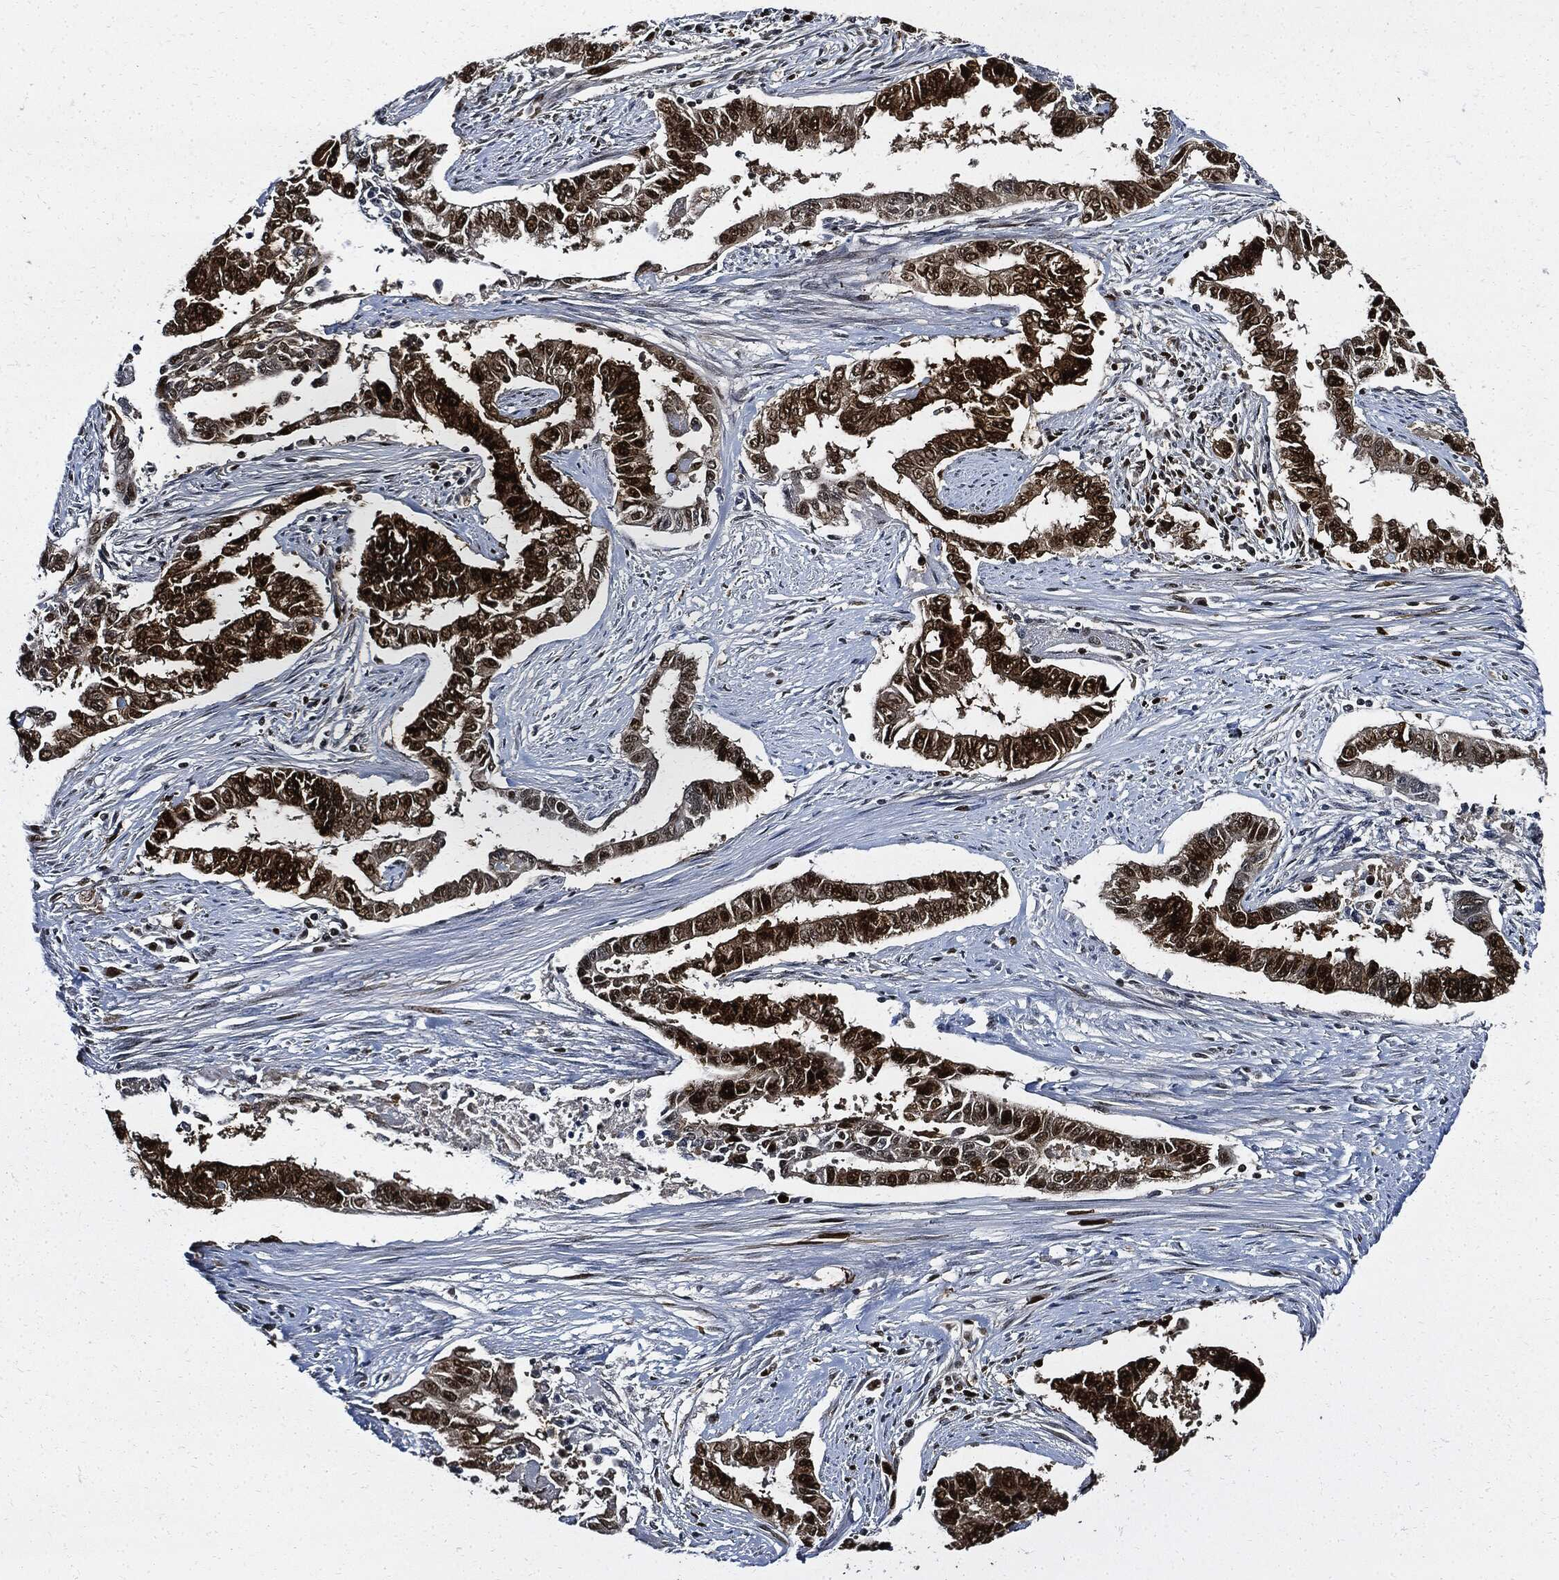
{"staining": {"intensity": "strong", "quantity": ">75%", "location": "nuclear"}, "tissue": "endometrial cancer", "cell_type": "Tumor cells", "image_type": "cancer", "snomed": [{"axis": "morphology", "description": "Adenocarcinoma, NOS"}, {"axis": "topography", "description": "Uterus"}], "caption": "Human adenocarcinoma (endometrial) stained for a protein (brown) displays strong nuclear positive staining in approximately >75% of tumor cells.", "gene": "PCNA", "patient": {"sex": "female", "age": 59}}